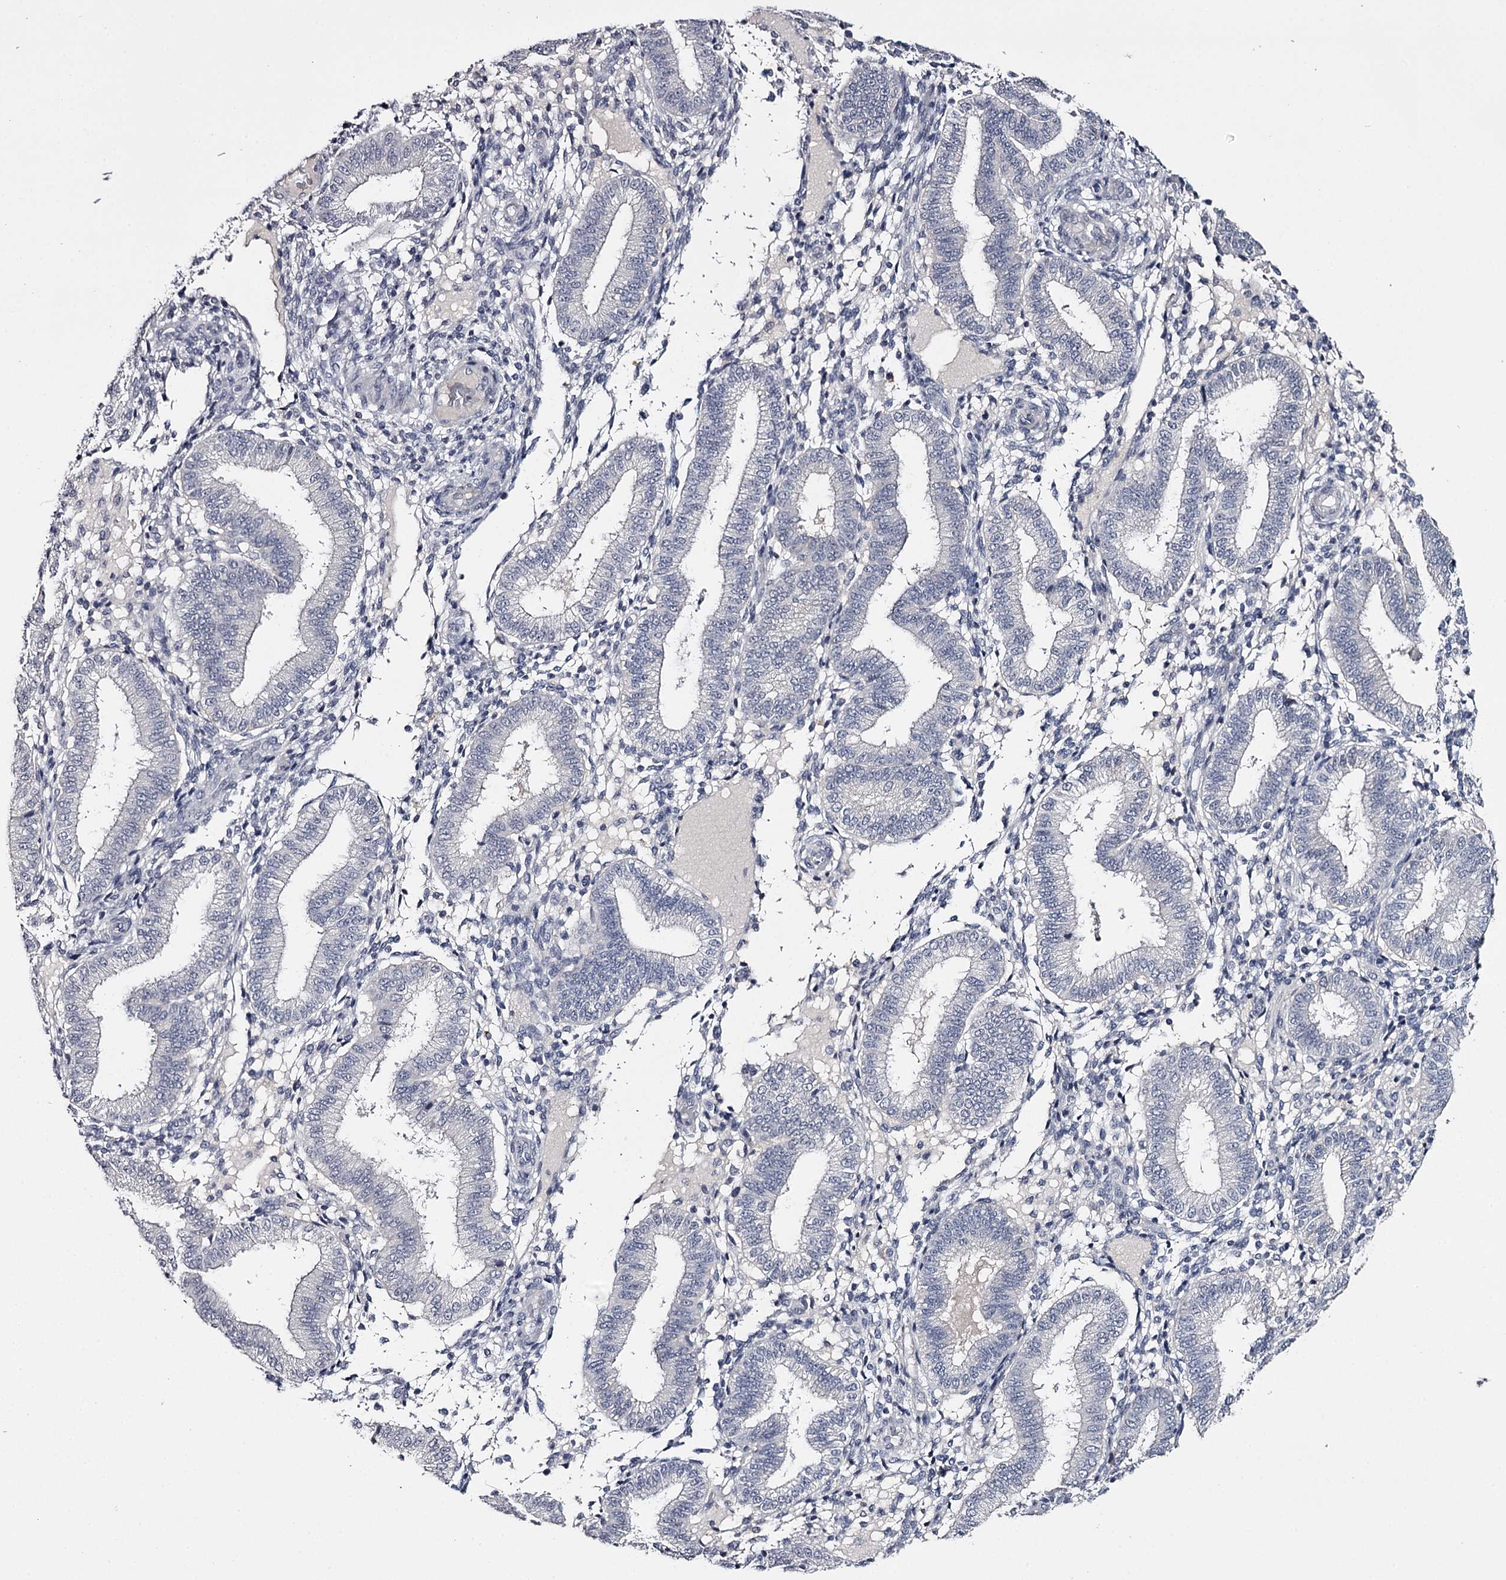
{"staining": {"intensity": "negative", "quantity": "none", "location": "none"}, "tissue": "endometrium", "cell_type": "Cells in endometrial stroma", "image_type": "normal", "snomed": [{"axis": "morphology", "description": "Normal tissue, NOS"}, {"axis": "topography", "description": "Endometrium"}], "caption": "Immunohistochemical staining of unremarkable human endometrium shows no significant positivity in cells in endometrial stroma.", "gene": "FDXACB1", "patient": {"sex": "female", "age": 39}}